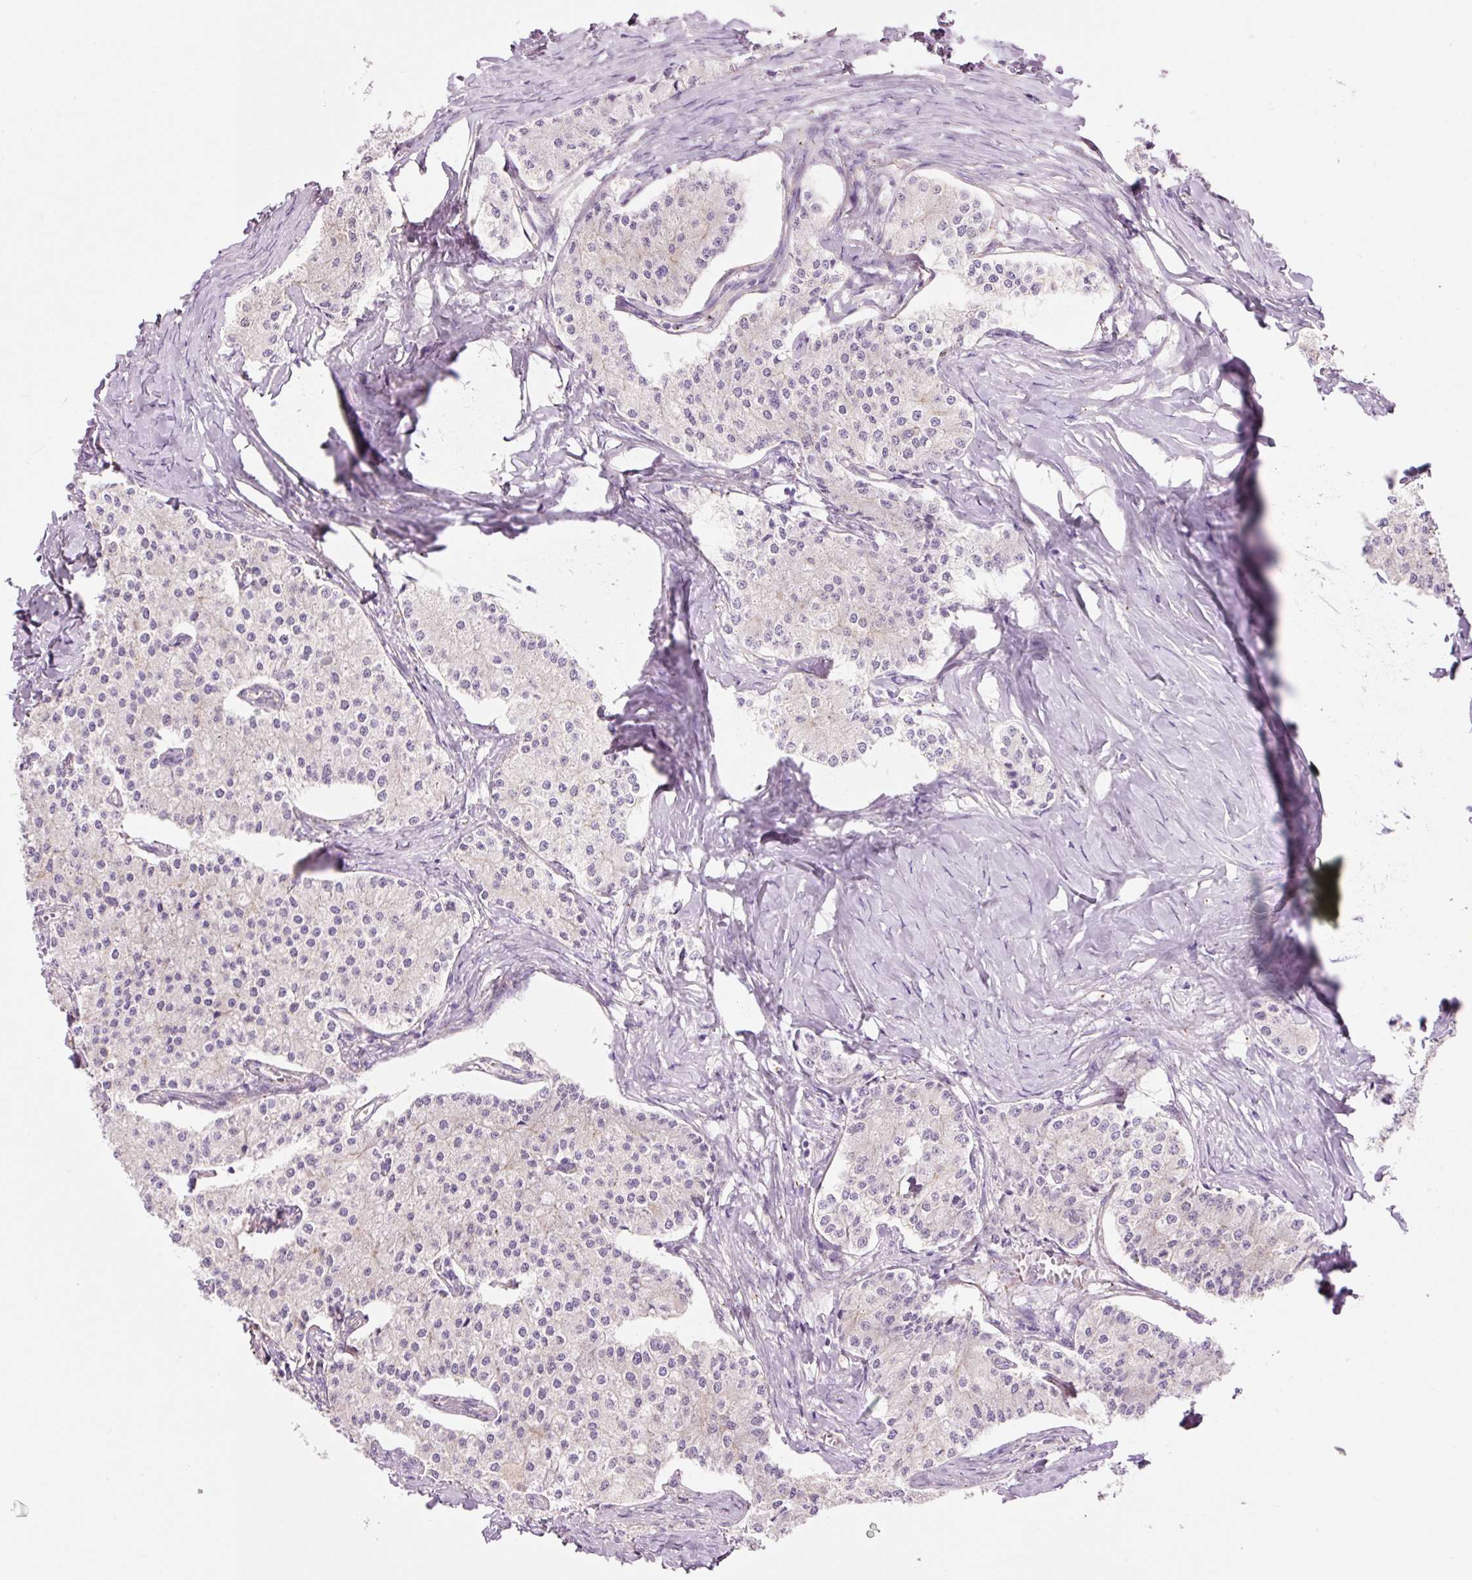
{"staining": {"intensity": "negative", "quantity": "none", "location": "none"}, "tissue": "carcinoid", "cell_type": "Tumor cells", "image_type": "cancer", "snomed": [{"axis": "morphology", "description": "Carcinoid, malignant, NOS"}, {"axis": "topography", "description": "Colon"}], "caption": "IHC photomicrograph of neoplastic tissue: malignant carcinoid stained with DAB (3,3'-diaminobenzidine) reveals no significant protein positivity in tumor cells.", "gene": "HSPA4L", "patient": {"sex": "female", "age": 52}}